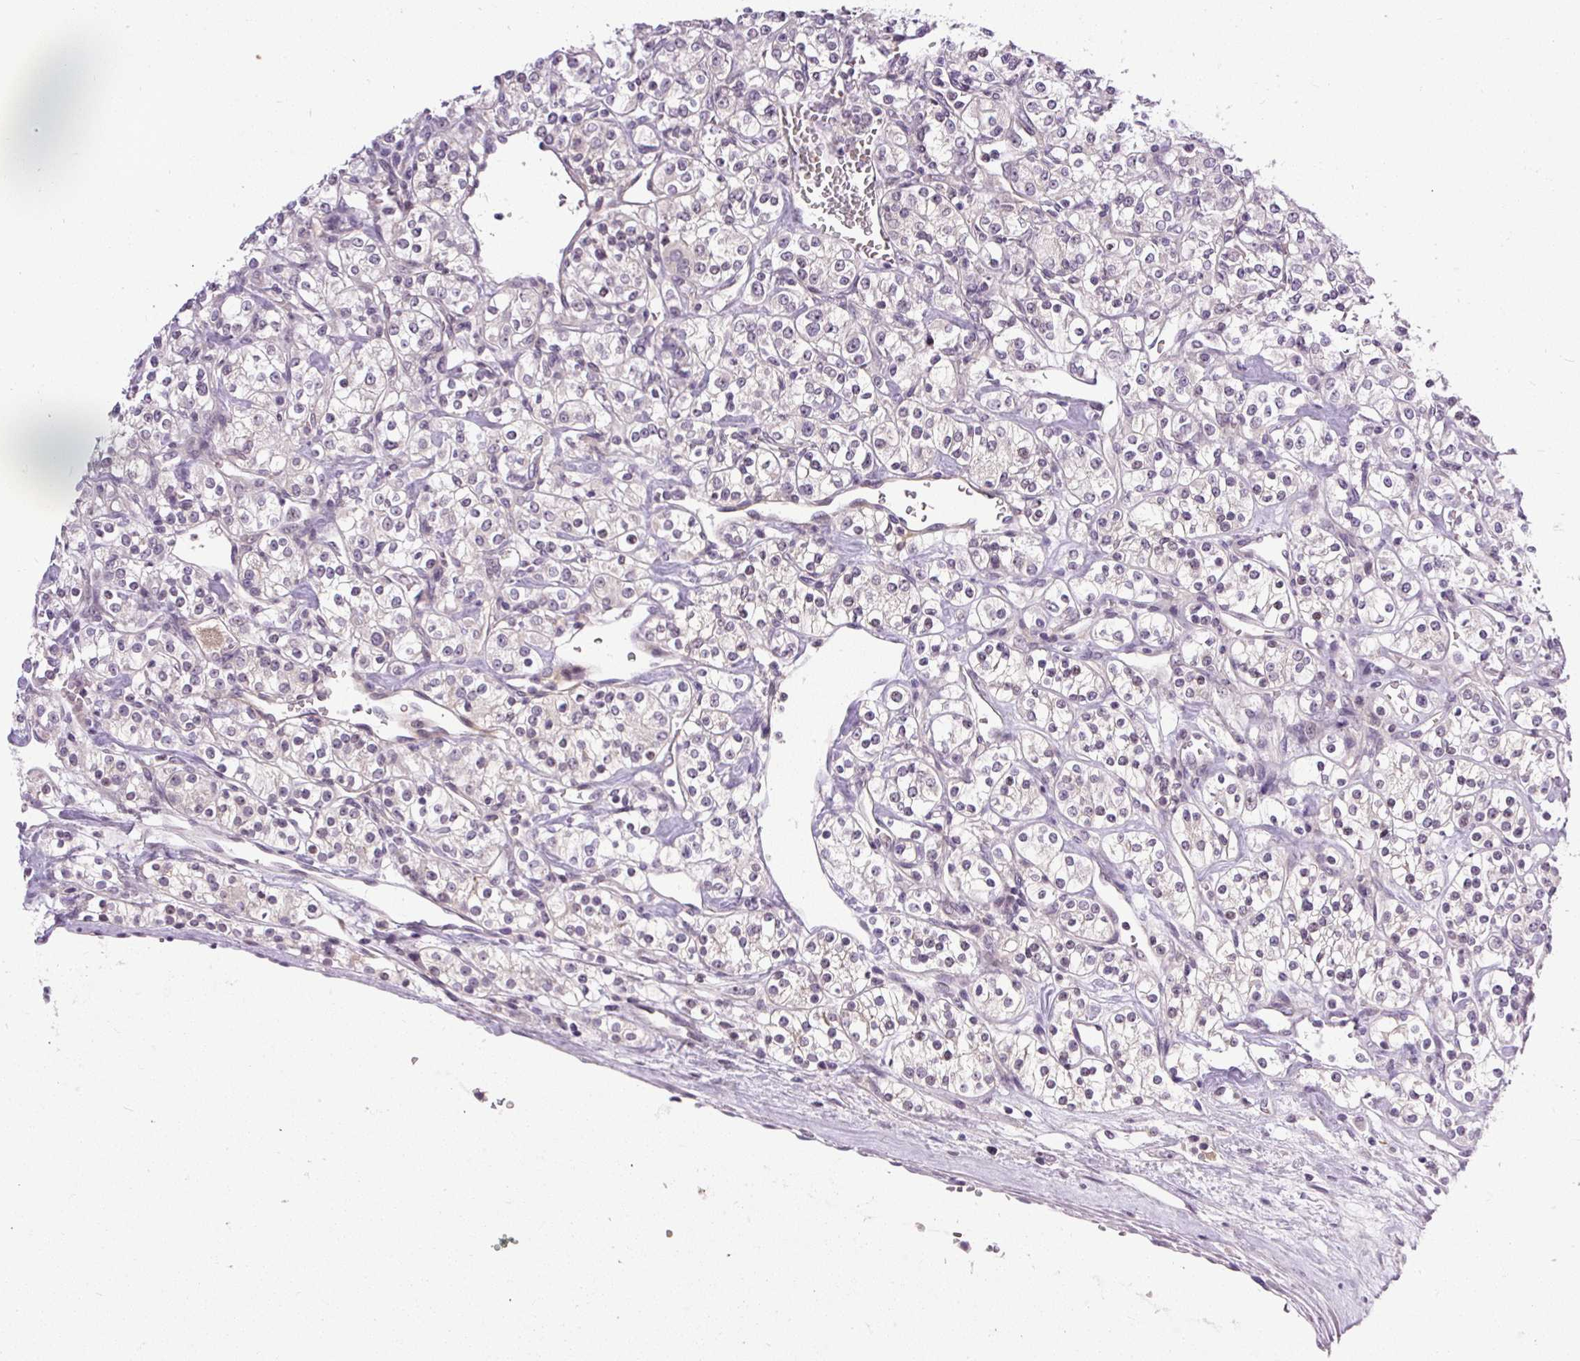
{"staining": {"intensity": "negative", "quantity": "none", "location": "none"}, "tissue": "renal cancer", "cell_type": "Tumor cells", "image_type": "cancer", "snomed": [{"axis": "morphology", "description": "Adenocarcinoma, NOS"}, {"axis": "topography", "description": "Kidney"}], "caption": "A histopathology image of renal adenocarcinoma stained for a protein exhibits no brown staining in tumor cells. (Brightfield microscopy of DAB (3,3'-diaminobenzidine) IHC at high magnification).", "gene": "FAM117B", "patient": {"sex": "male", "age": 77}}